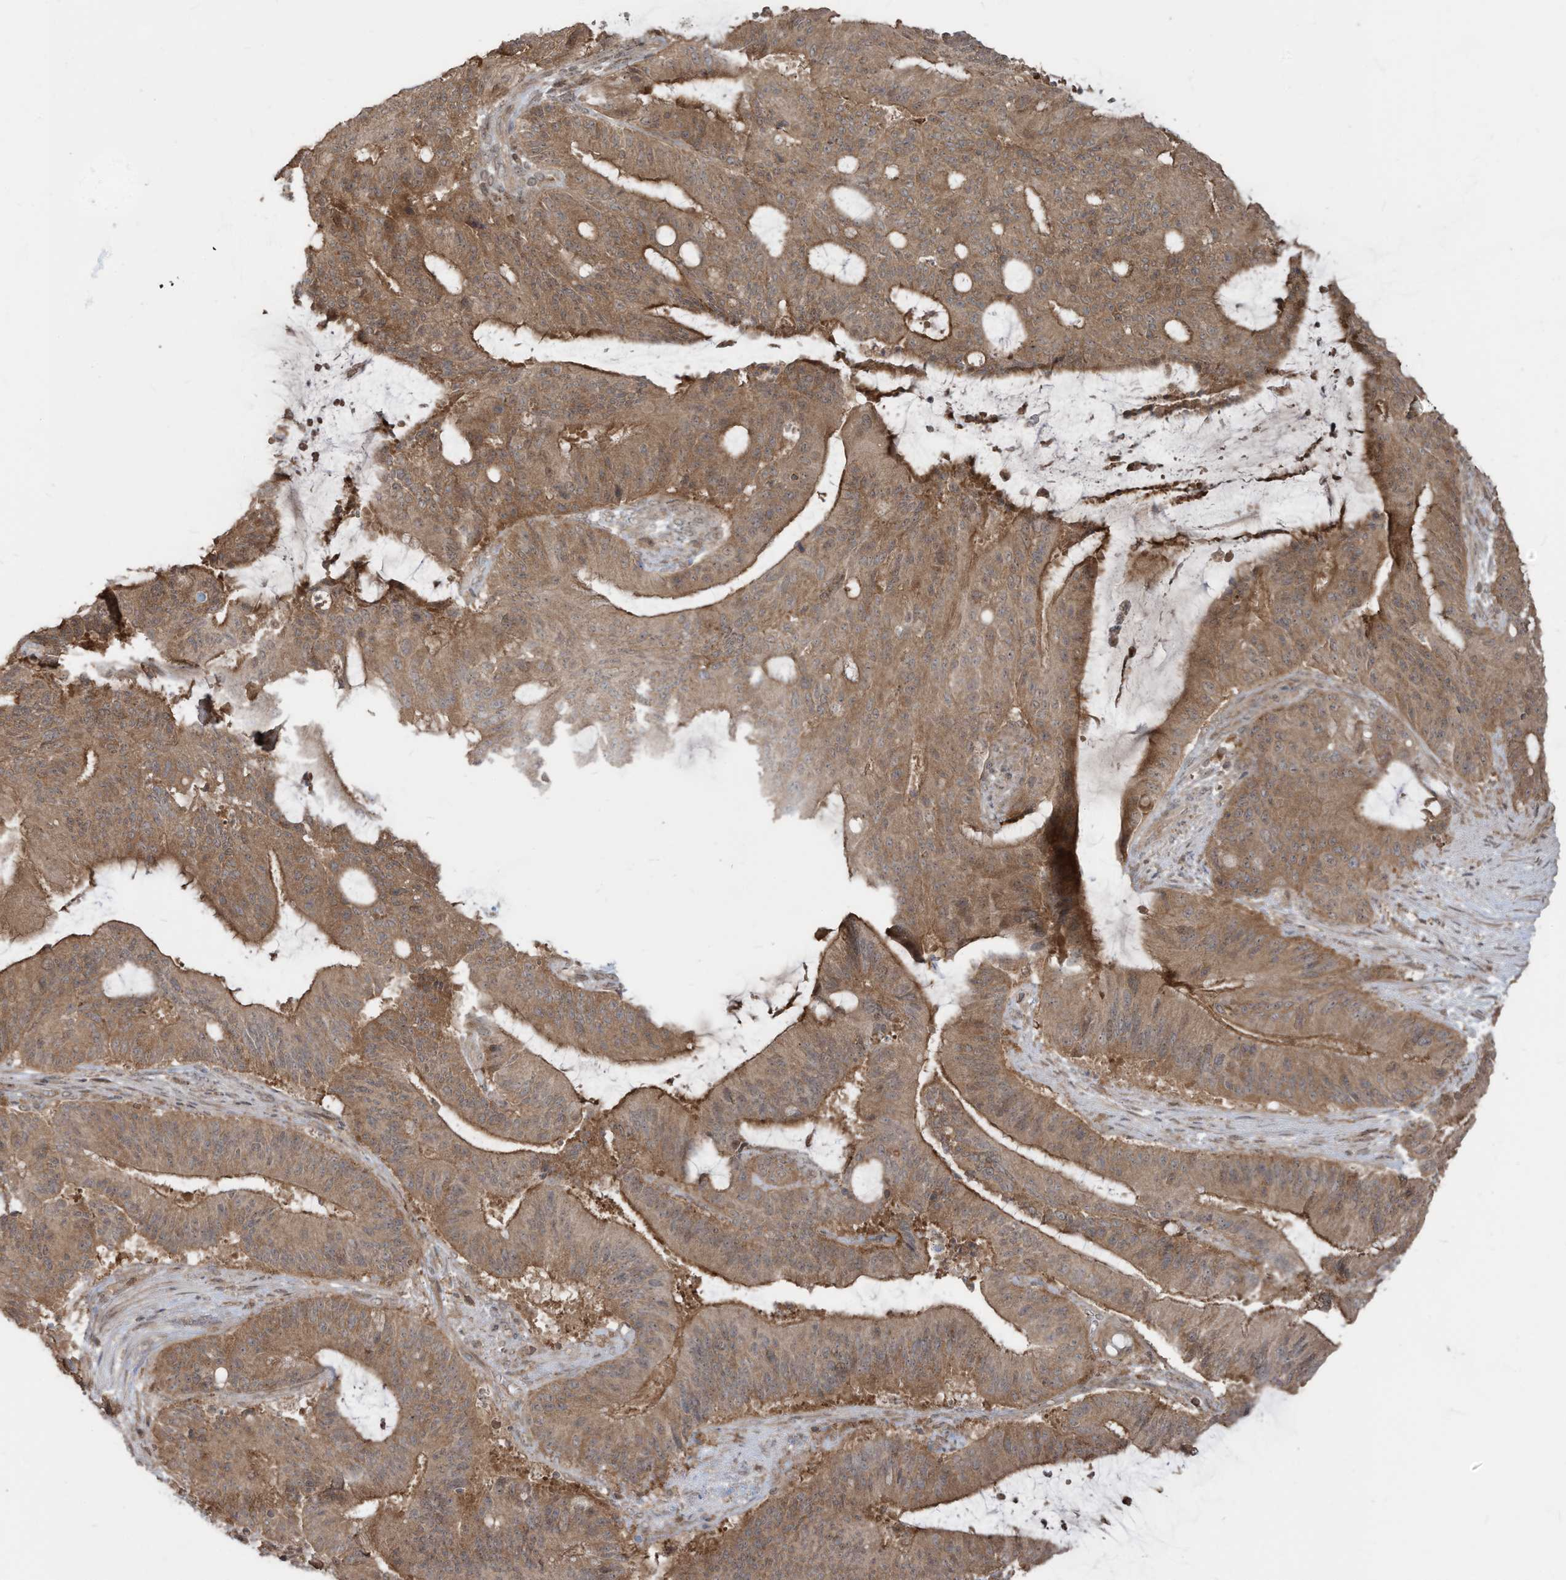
{"staining": {"intensity": "moderate", "quantity": ">75%", "location": "cytoplasmic/membranous"}, "tissue": "liver cancer", "cell_type": "Tumor cells", "image_type": "cancer", "snomed": [{"axis": "morphology", "description": "Normal tissue, NOS"}, {"axis": "morphology", "description": "Cholangiocarcinoma"}, {"axis": "topography", "description": "Liver"}, {"axis": "topography", "description": "Peripheral nerve tissue"}], "caption": "Immunohistochemical staining of human liver cancer (cholangiocarcinoma) shows medium levels of moderate cytoplasmic/membranous protein expression in about >75% of tumor cells.", "gene": "CARF", "patient": {"sex": "female", "age": 73}}